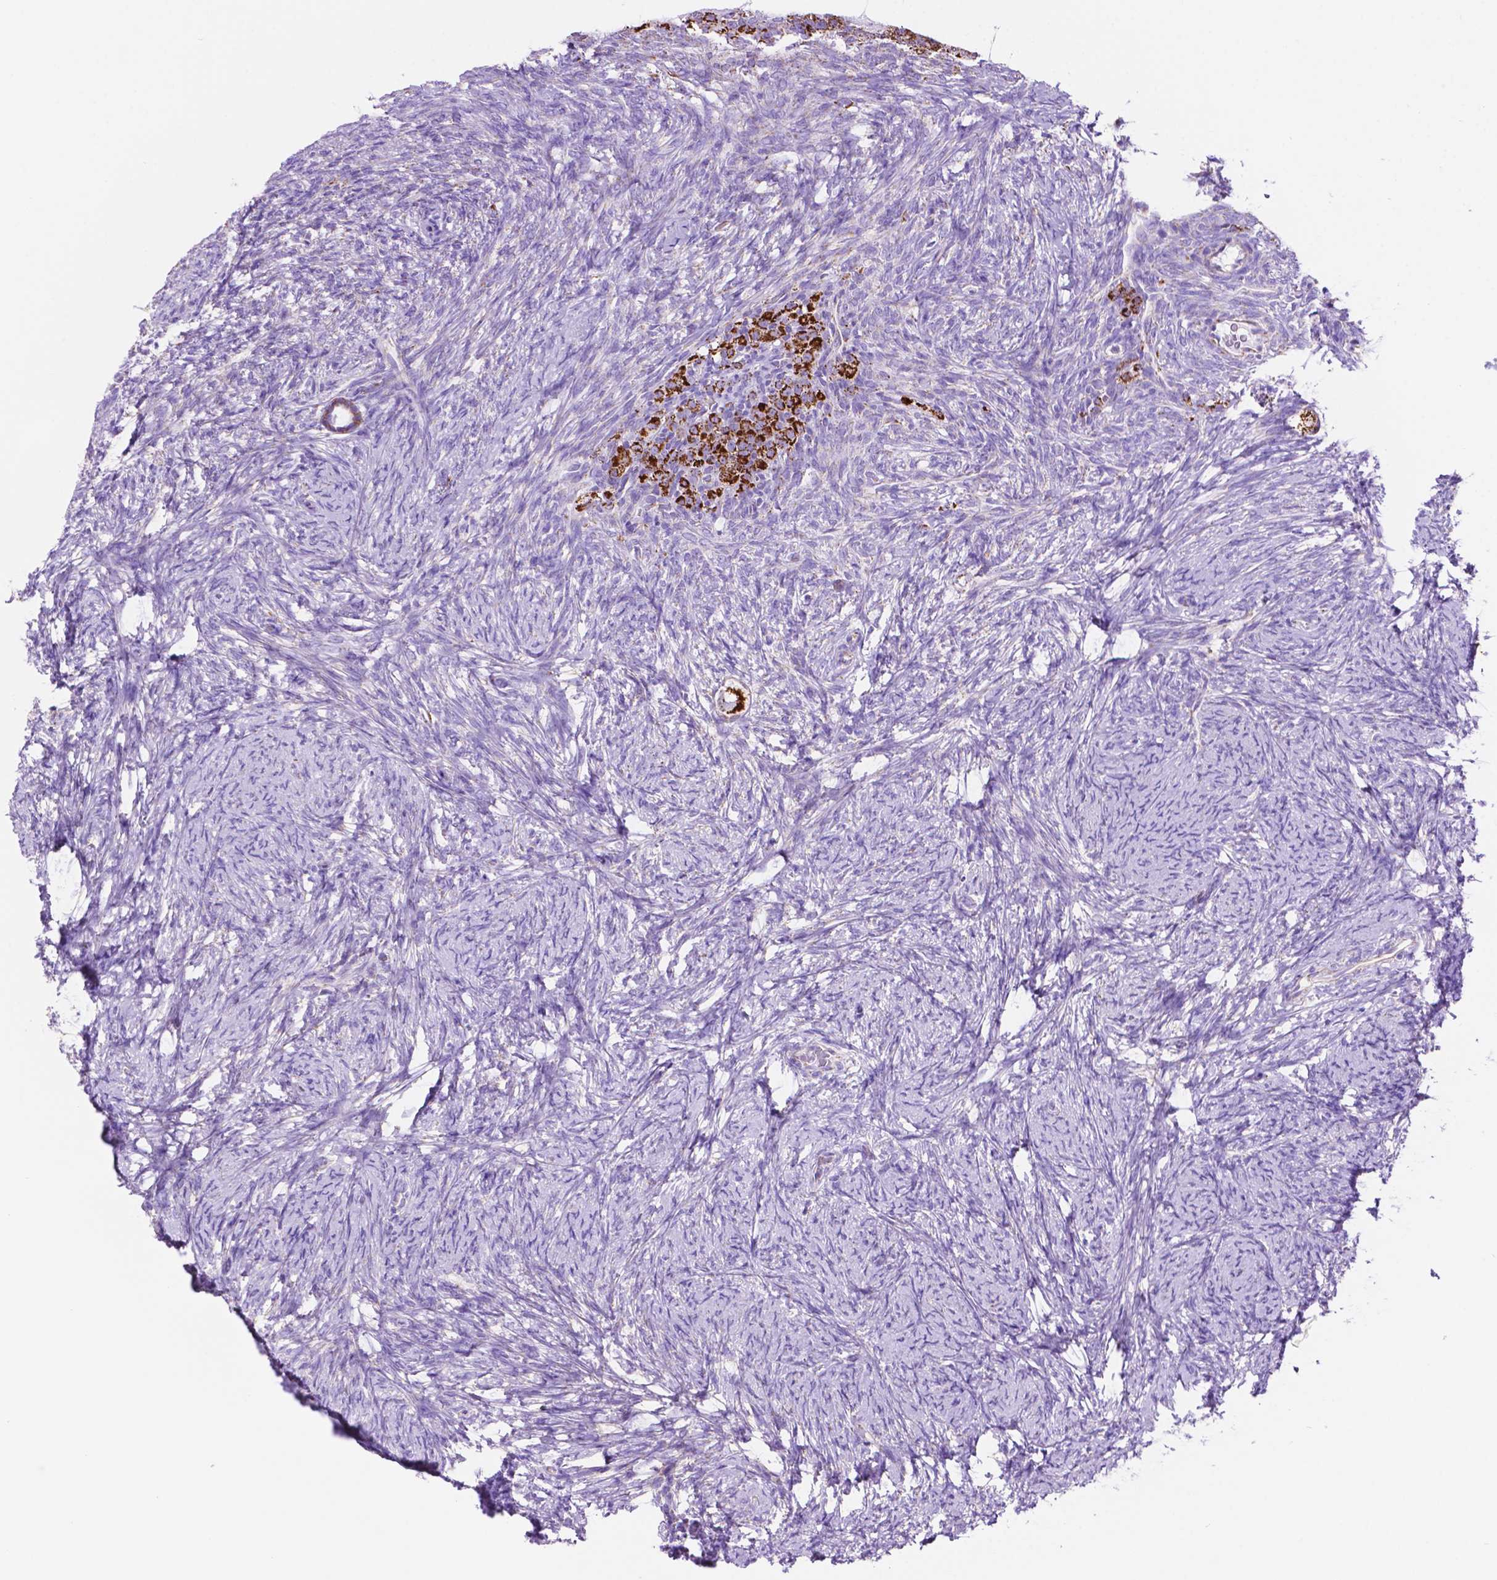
{"staining": {"intensity": "strong", "quantity": ">75%", "location": "cytoplasmic/membranous"}, "tissue": "ovary", "cell_type": "Follicle cells", "image_type": "normal", "snomed": [{"axis": "morphology", "description": "Normal tissue, NOS"}, {"axis": "topography", "description": "Ovary"}], "caption": "An immunohistochemistry (IHC) micrograph of benign tissue is shown. Protein staining in brown highlights strong cytoplasmic/membranous positivity in ovary within follicle cells. The protein of interest is shown in brown color, while the nuclei are stained blue.", "gene": "GDPD5", "patient": {"sex": "female", "age": 34}}